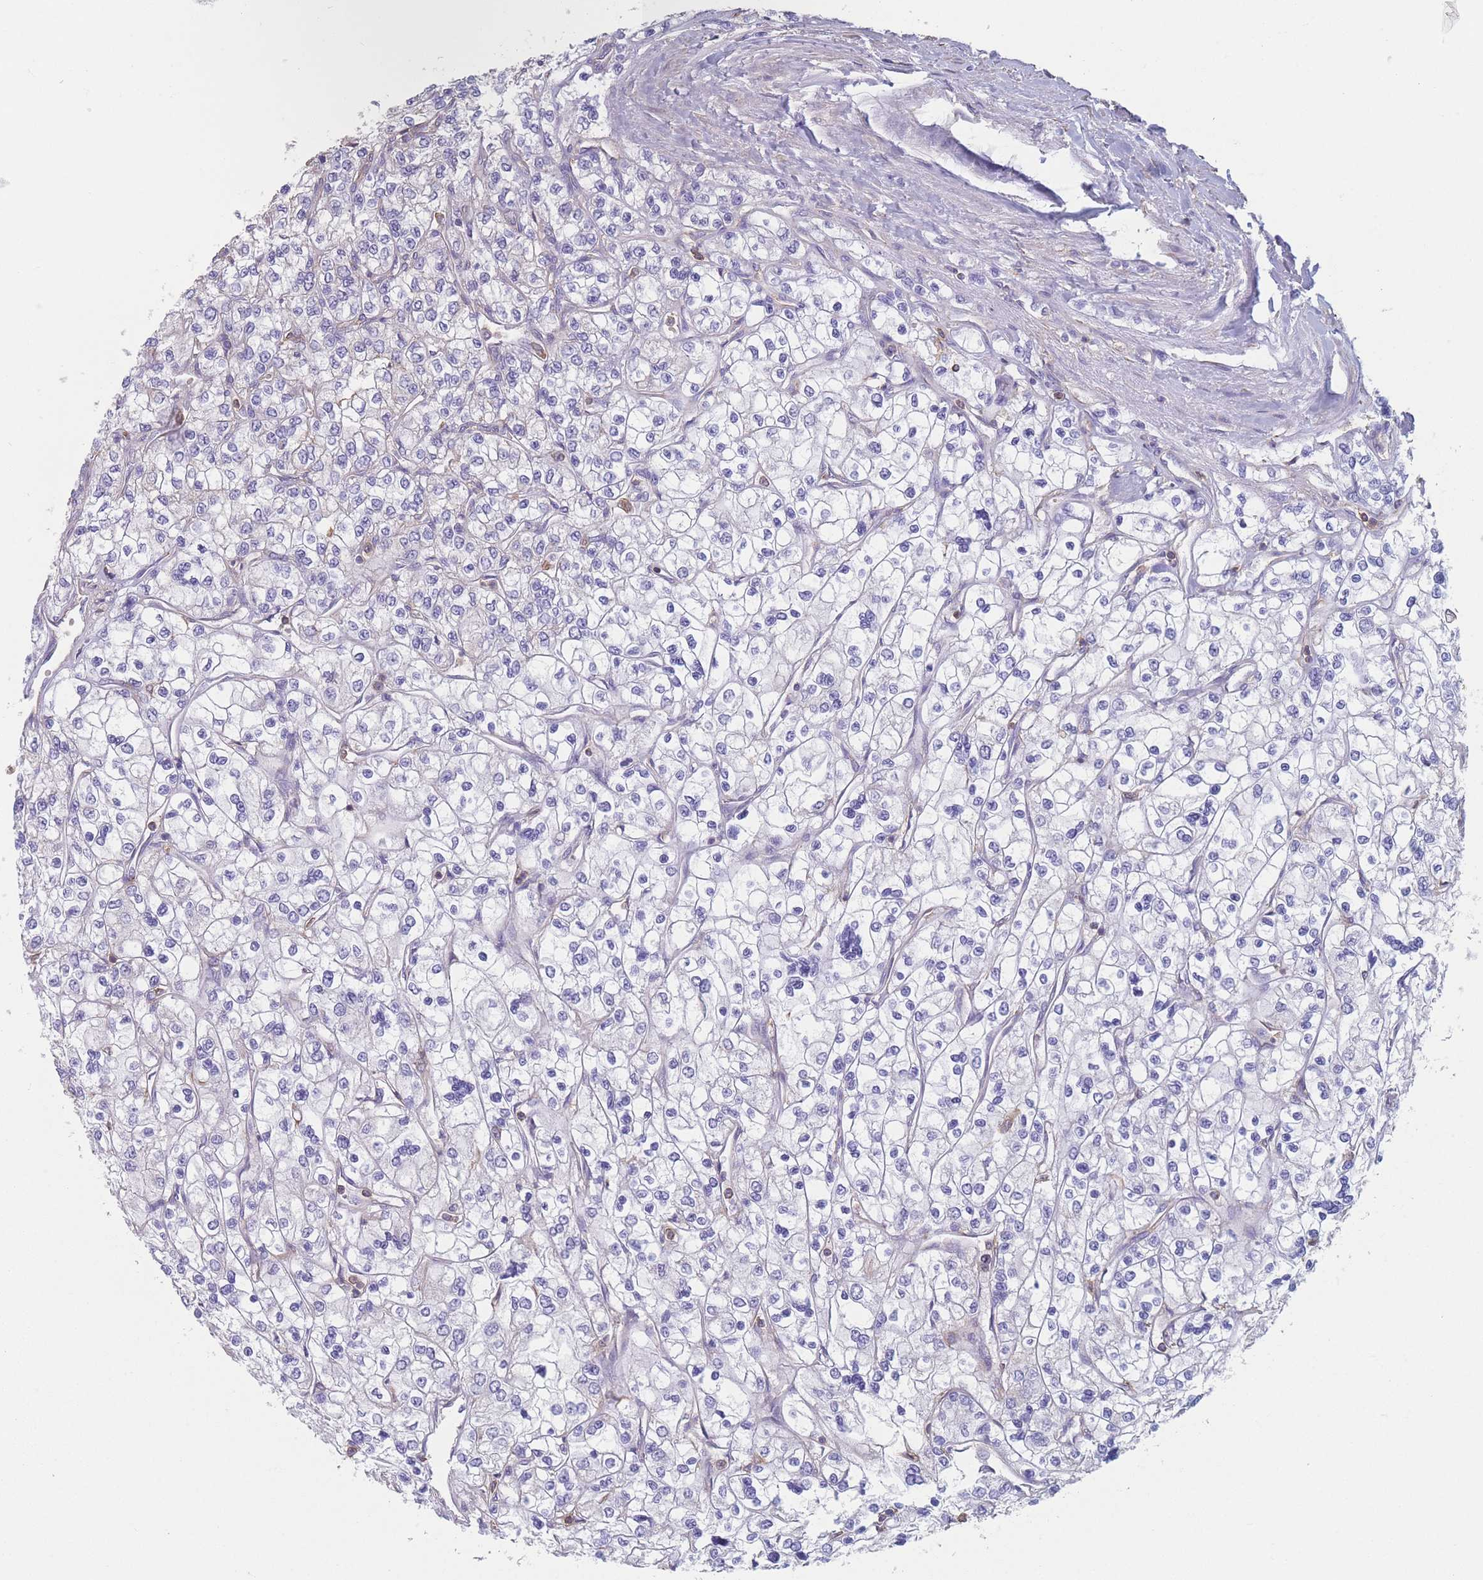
{"staining": {"intensity": "negative", "quantity": "none", "location": "none"}, "tissue": "renal cancer", "cell_type": "Tumor cells", "image_type": "cancer", "snomed": [{"axis": "morphology", "description": "Adenocarcinoma, NOS"}, {"axis": "topography", "description": "Kidney"}], "caption": "Human renal cancer (adenocarcinoma) stained for a protein using IHC displays no staining in tumor cells.", "gene": "ADH1A", "patient": {"sex": "male", "age": 80}}